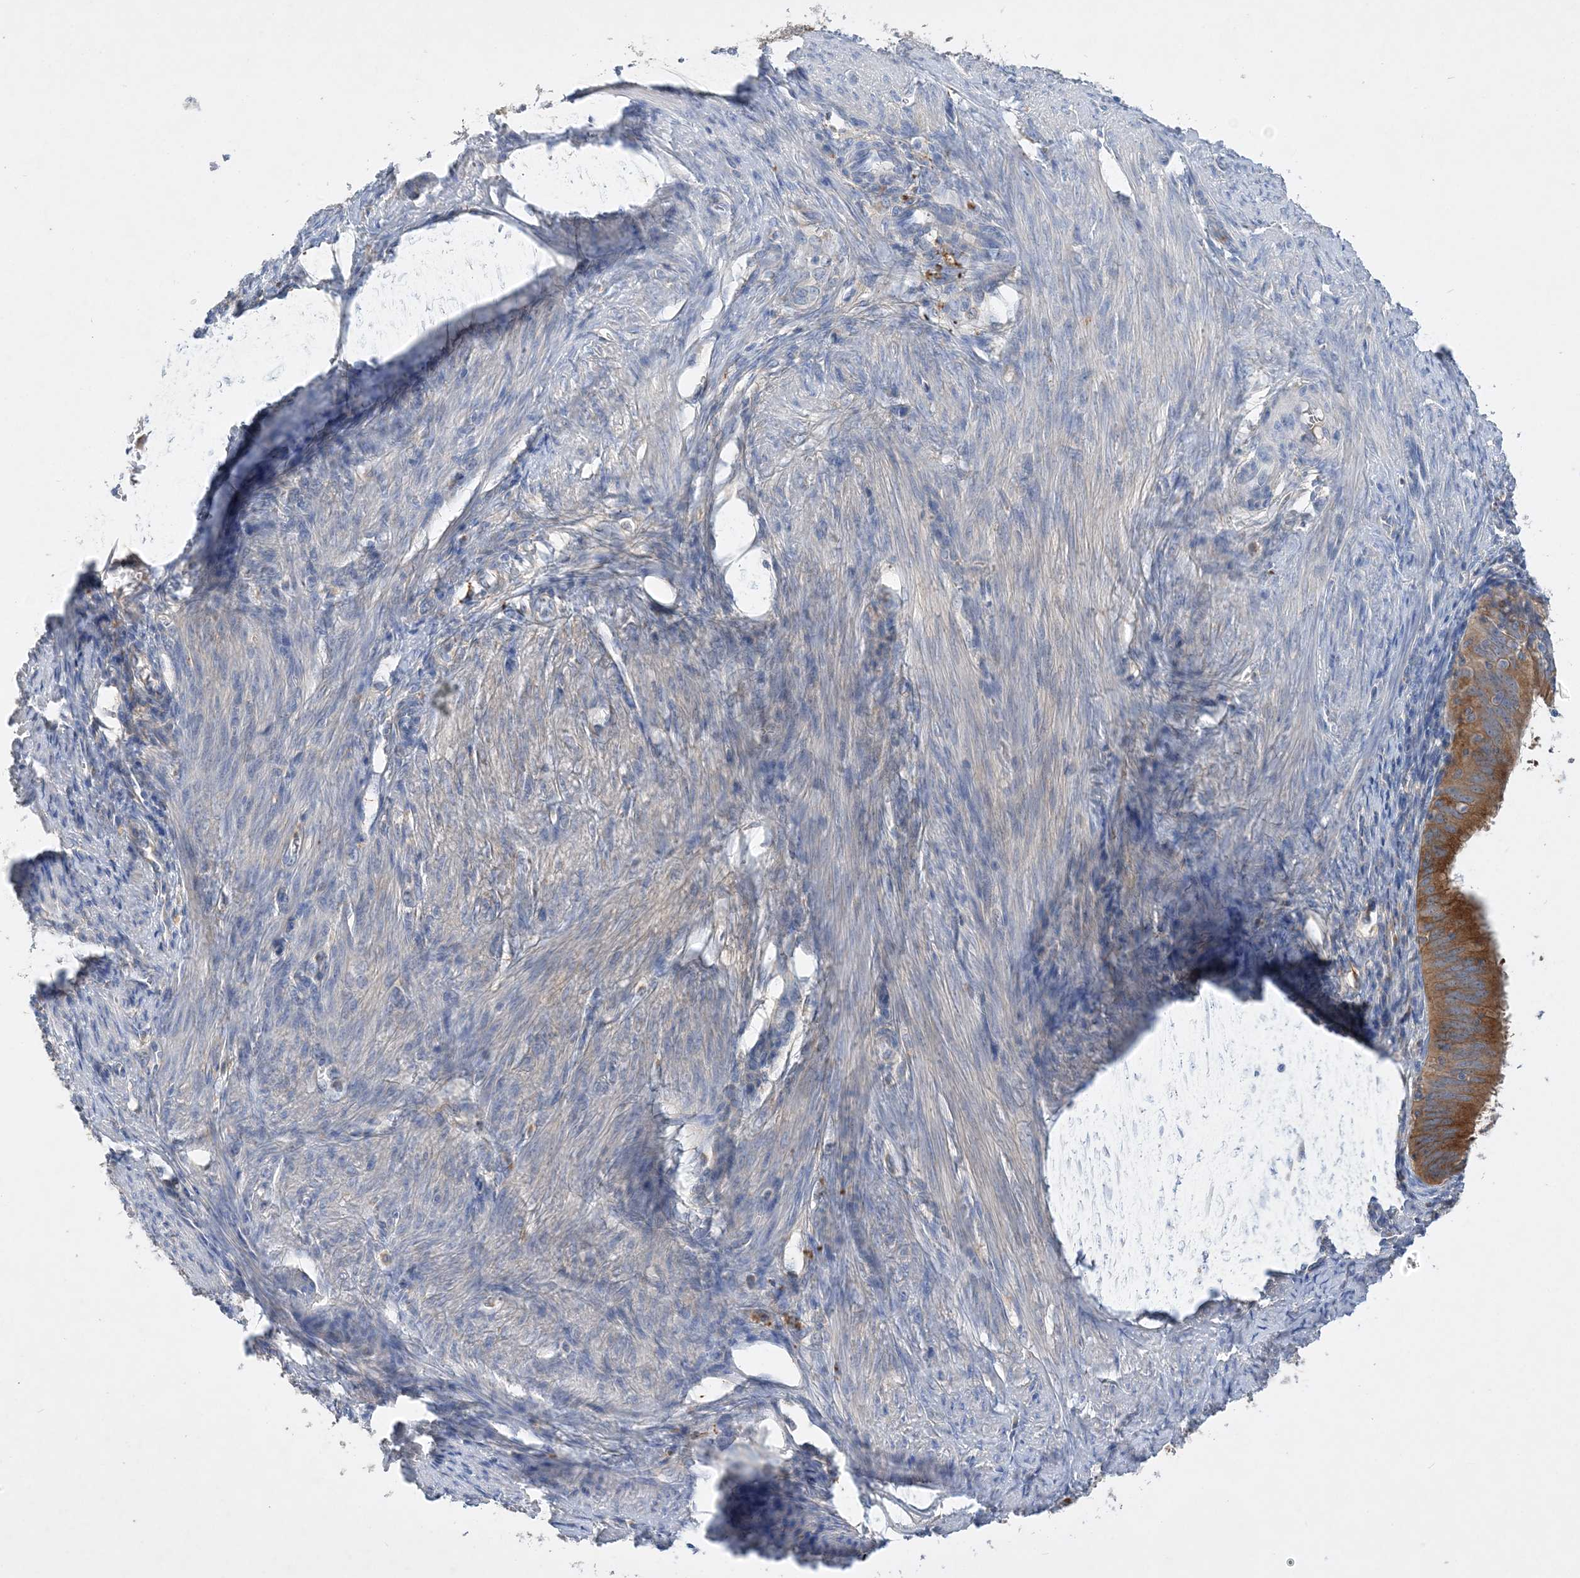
{"staining": {"intensity": "strong", "quantity": ">75%", "location": "cytoplasmic/membranous"}, "tissue": "endometrial cancer", "cell_type": "Tumor cells", "image_type": "cancer", "snomed": [{"axis": "morphology", "description": "Adenocarcinoma, NOS"}, {"axis": "topography", "description": "Endometrium"}], "caption": "Immunohistochemical staining of human endometrial adenocarcinoma demonstrates strong cytoplasmic/membranous protein positivity in approximately >75% of tumor cells.", "gene": "GRINA", "patient": {"sex": "female", "age": 51}}